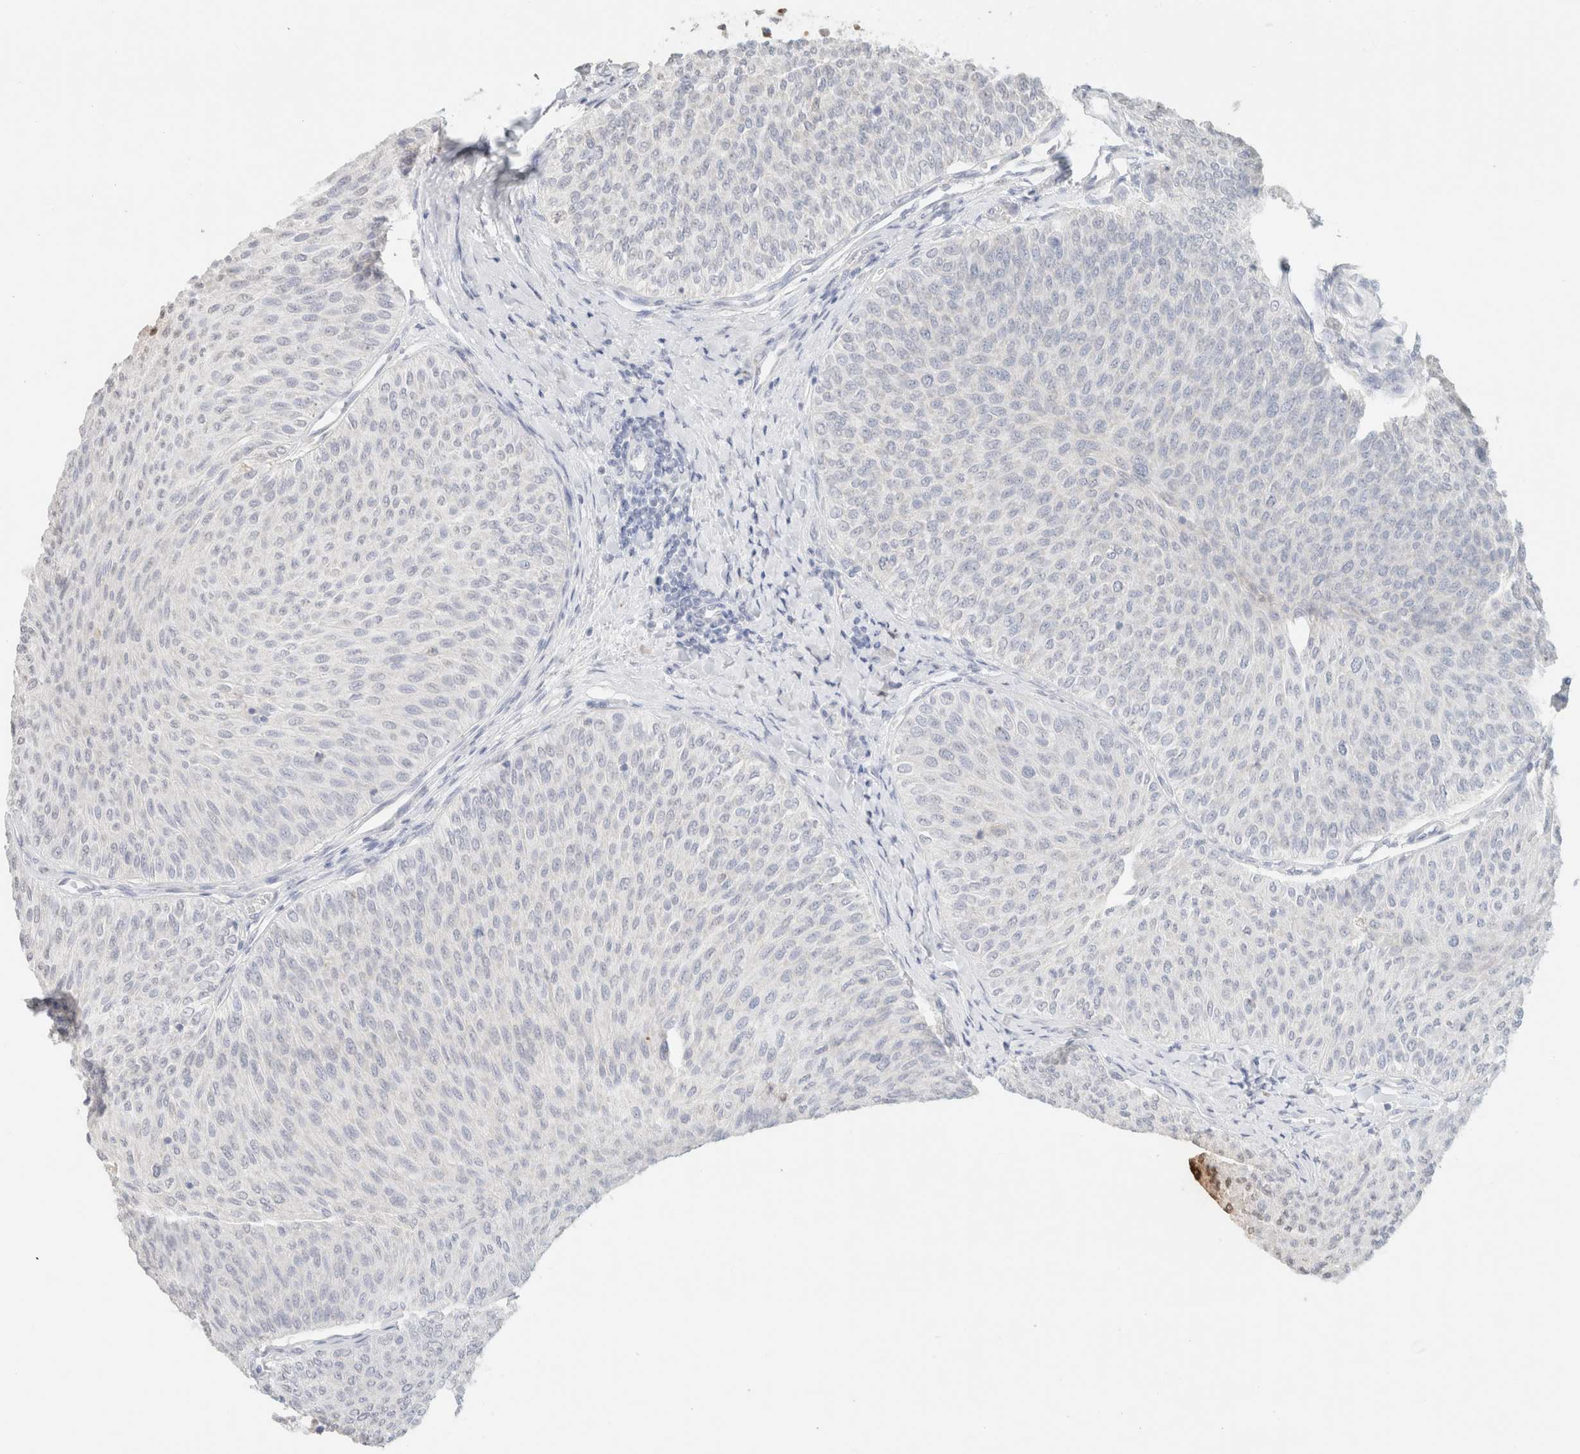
{"staining": {"intensity": "negative", "quantity": "none", "location": "none"}, "tissue": "urothelial cancer", "cell_type": "Tumor cells", "image_type": "cancer", "snomed": [{"axis": "morphology", "description": "Urothelial carcinoma, Low grade"}, {"axis": "topography", "description": "Urinary bladder"}], "caption": "Tumor cells show no significant staining in urothelial cancer.", "gene": "CPA1", "patient": {"sex": "male", "age": 78}}